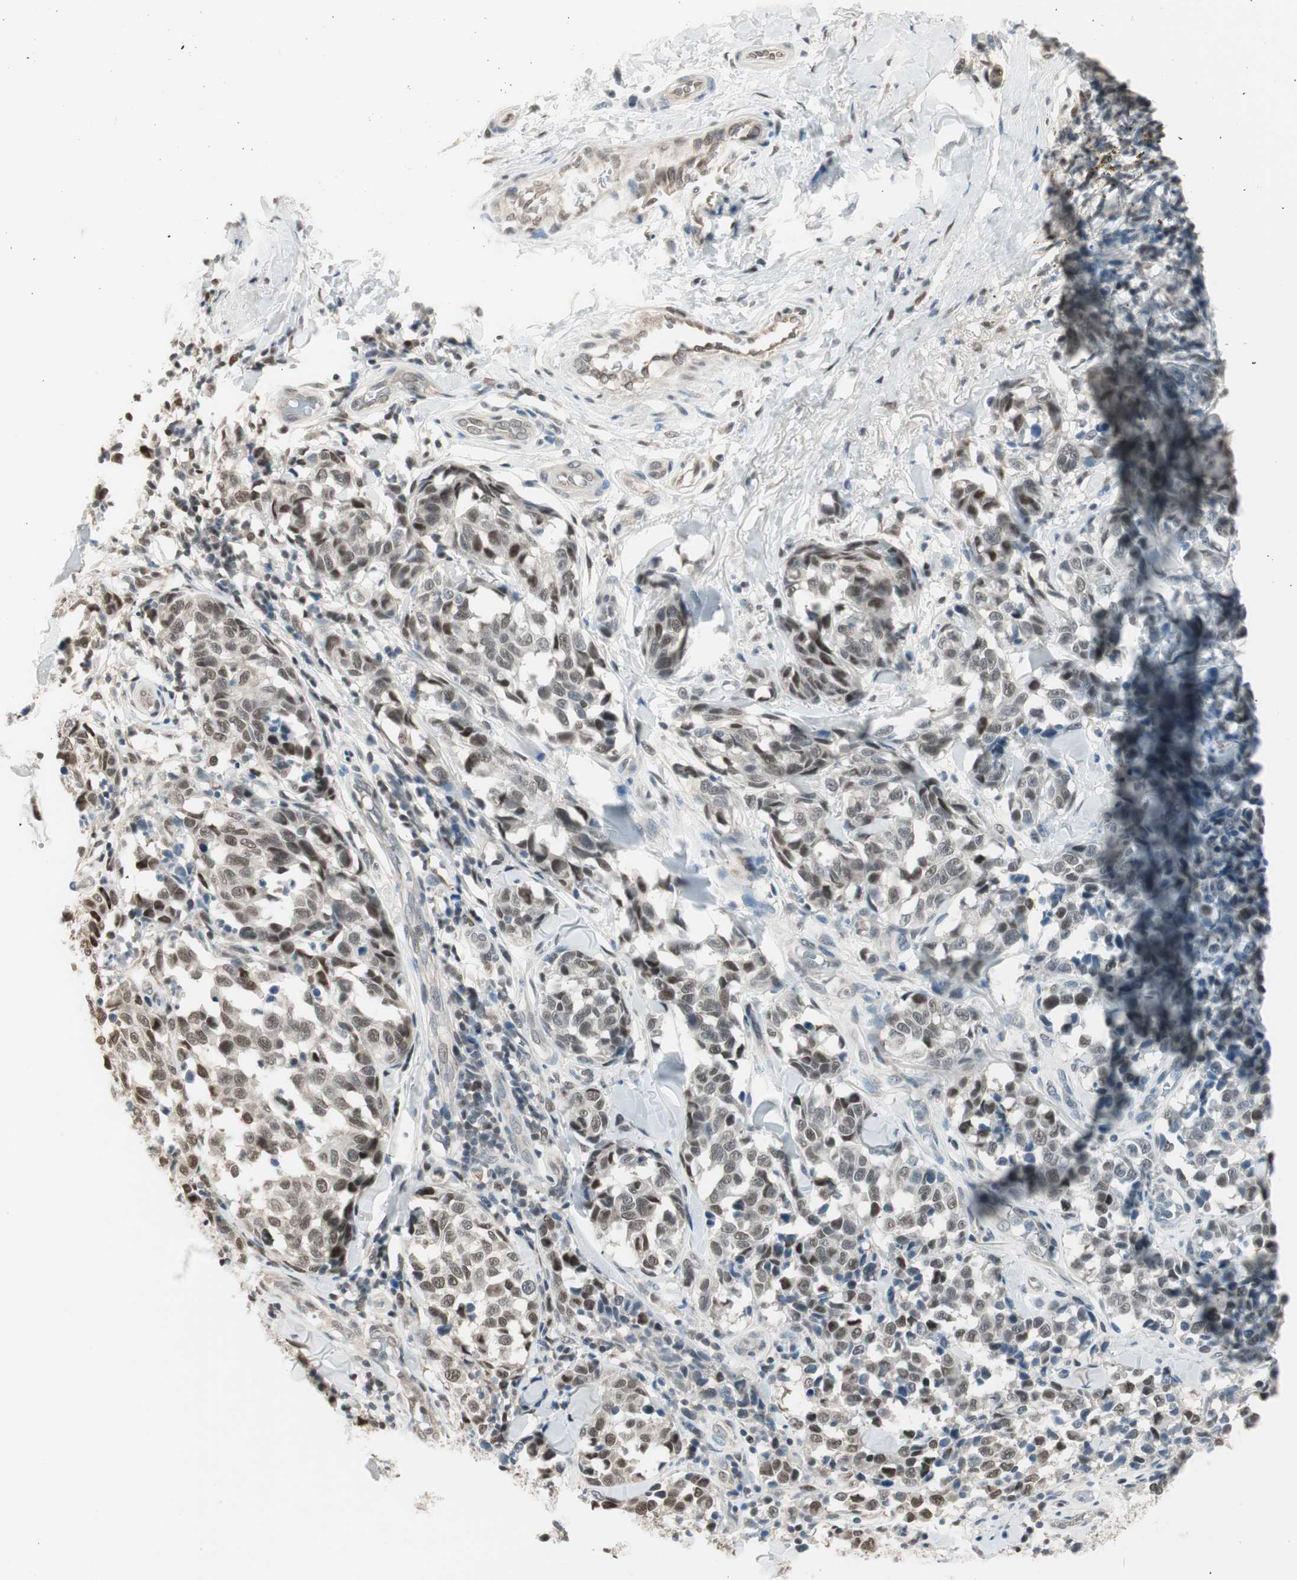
{"staining": {"intensity": "weak", "quantity": "25%-75%", "location": "cytoplasmic/membranous"}, "tissue": "melanoma", "cell_type": "Tumor cells", "image_type": "cancer", "snomed": [{"axis": "morphology", "description": "Malignant melanoma, NOS"}, {"axis": "topography", "description": "Skin"}], "caption": "Human melanoma stained for a protein (brown) displays weak cytoplasmic/membranous positive positivity in approximately 25%-75% of tumor cells.", "gene": "LONP2", "patient": {"sex": "female", "age": 64}}